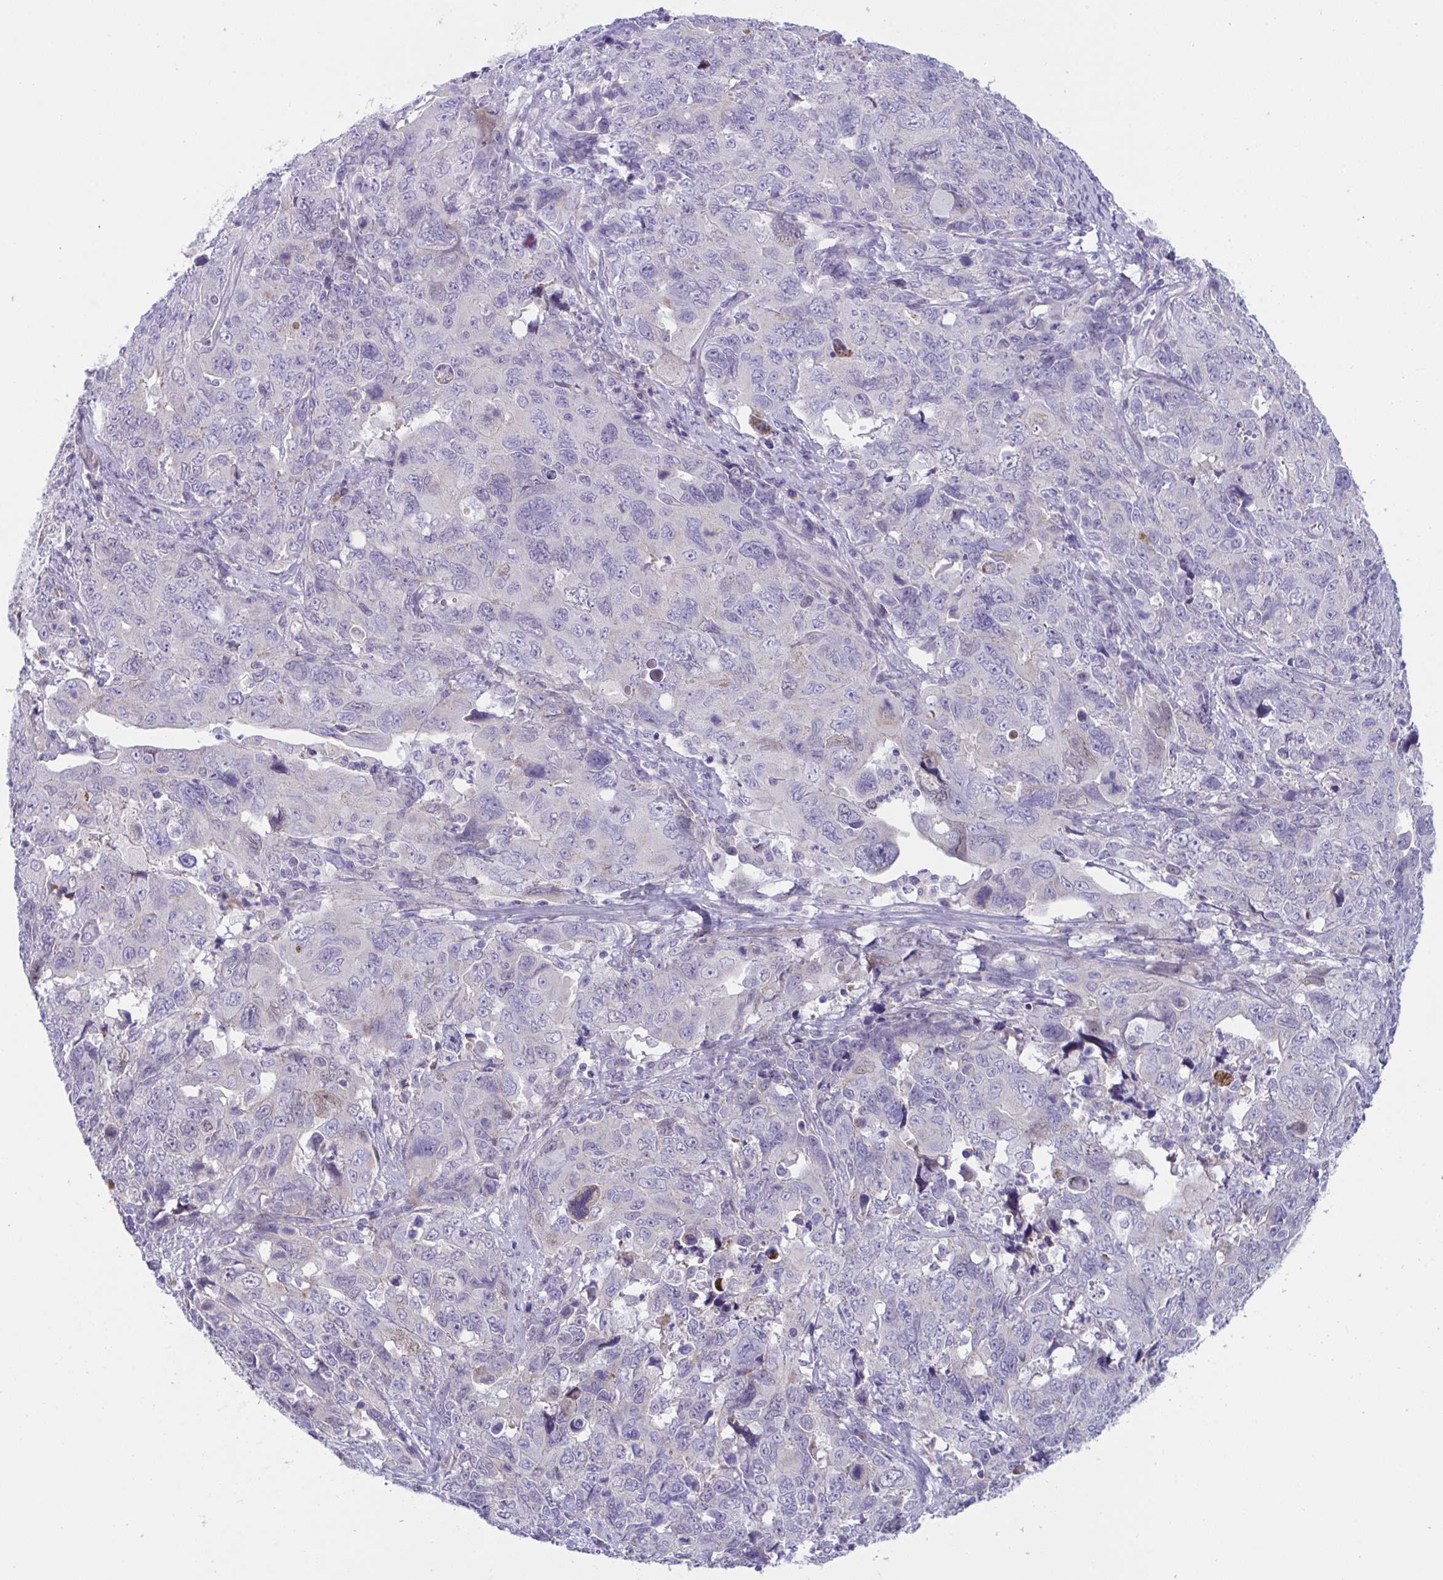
{"staining": {"intensity": "negative", "quantity": "none", "location": "none"}, "tissue": "cervical cancer", "cell_type": "Tumor cells", "image_type": "cancer", "snomed": [{"axis": "morphology", "description": "Adenocarcinoma, NOS"}, {"axis": "topography", "description": "Cervix"}], "caption": "Cervical adenocarcinoma was stained to show a protein in brown. There is no significant expression in tumor cells.", "gene": "DTX3", "patient": {"sex": "female", "age": 63}}